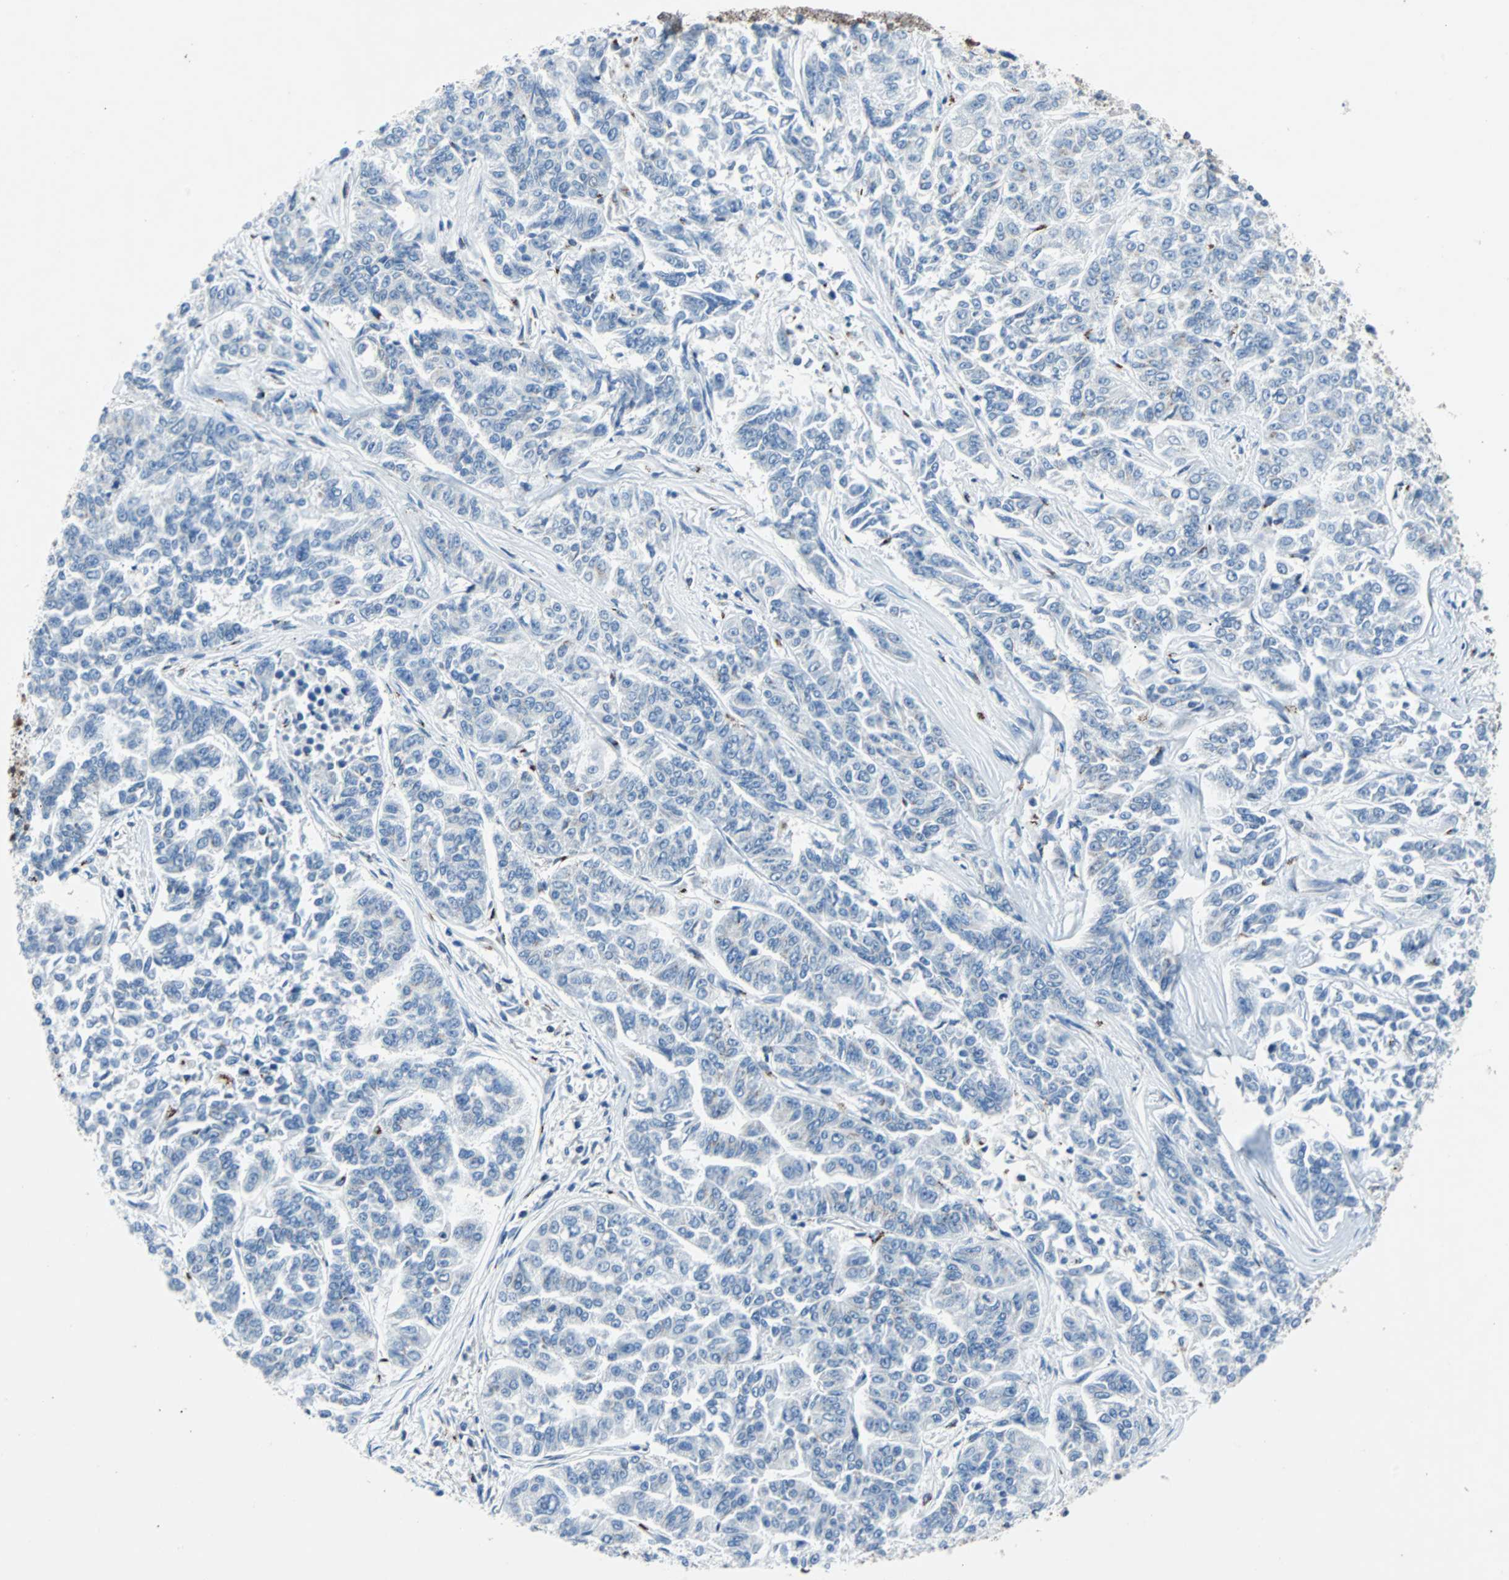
{"staining": {"intensity": "negative", "quantity": "none", "location": "none"}, "tissue": "lung cancer", "cell_type": "Tumor cells", "image_type": "cancer", "snomed": [{"axis": "morphology", "description": "Adenocarcinoma, NOS"}, {"axis": "topography", "description": "Lung"}], "caption": "Lung cancer was stained to show a protein in brown. There is no significant staining in tumor cells. (Immunohistochemistry, brightfield microscopy, high magnification).", "gene": "MAP2K6", "patient": {"sex": "male", "age": 84}}